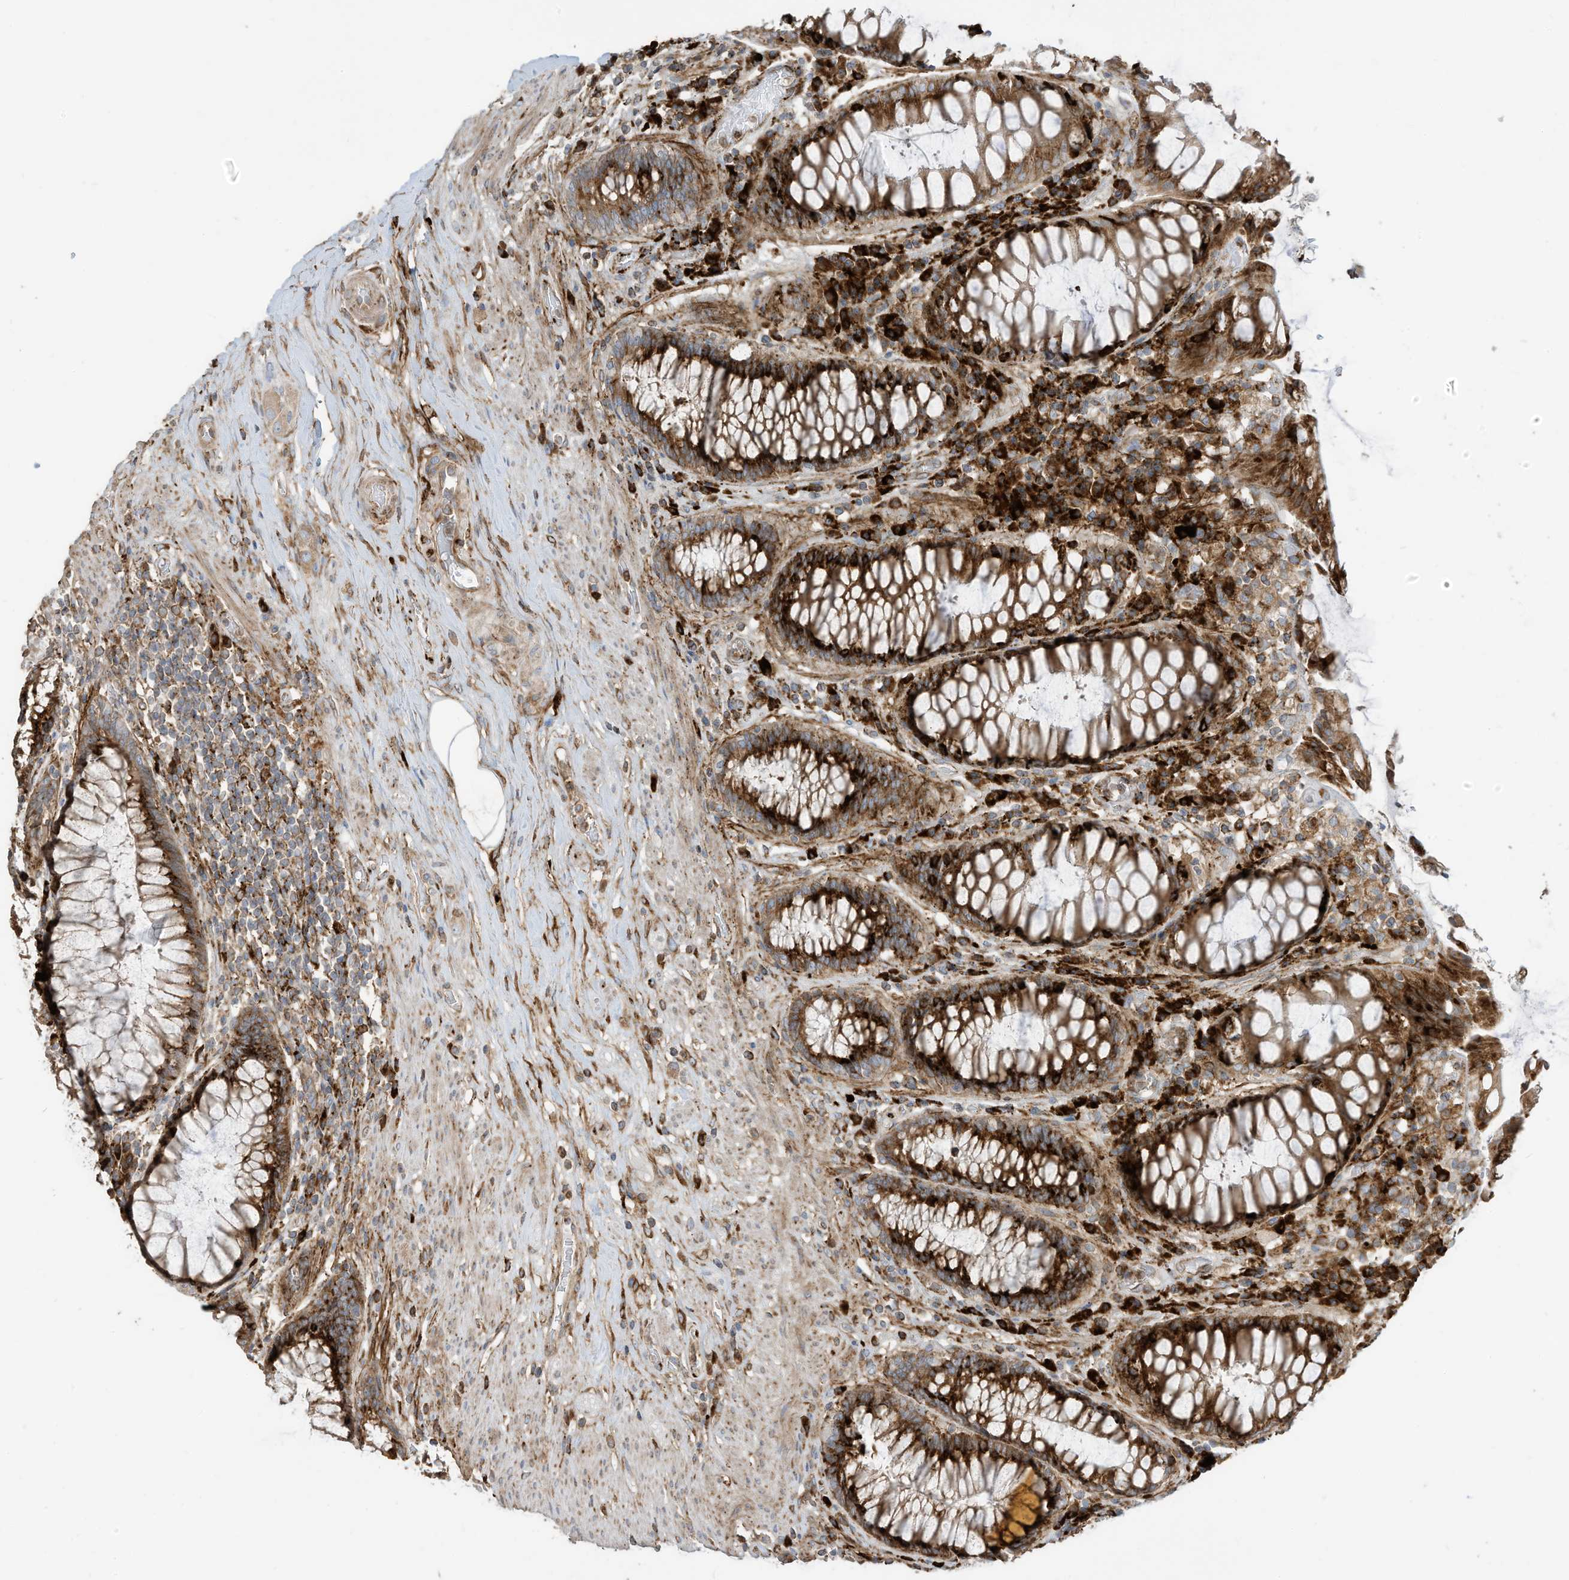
{"staining": {"intensity": "strong", "quantity": ">75%", "location": "cytoplasmic/membranous"}, "tissue": "rectum", "cell_type": "Glandular cells", "image_type": "normal", "snomed": [{"axis": "morphology", "description": "Normal tissue, NOS"}, {"axis": "topography", "description": "Rectum"}], "caption": "The histopathology image reveals immunohistochemical staining of benign rectum. There is strong cytoplasmic/membranous staining is present in approximately >75% of glandular cells. Ihc stains the protein in brown and the nuclei are stained blue.", "gene": "TRNAU1AP", "patient": {"sex": "male", "age": 64}}